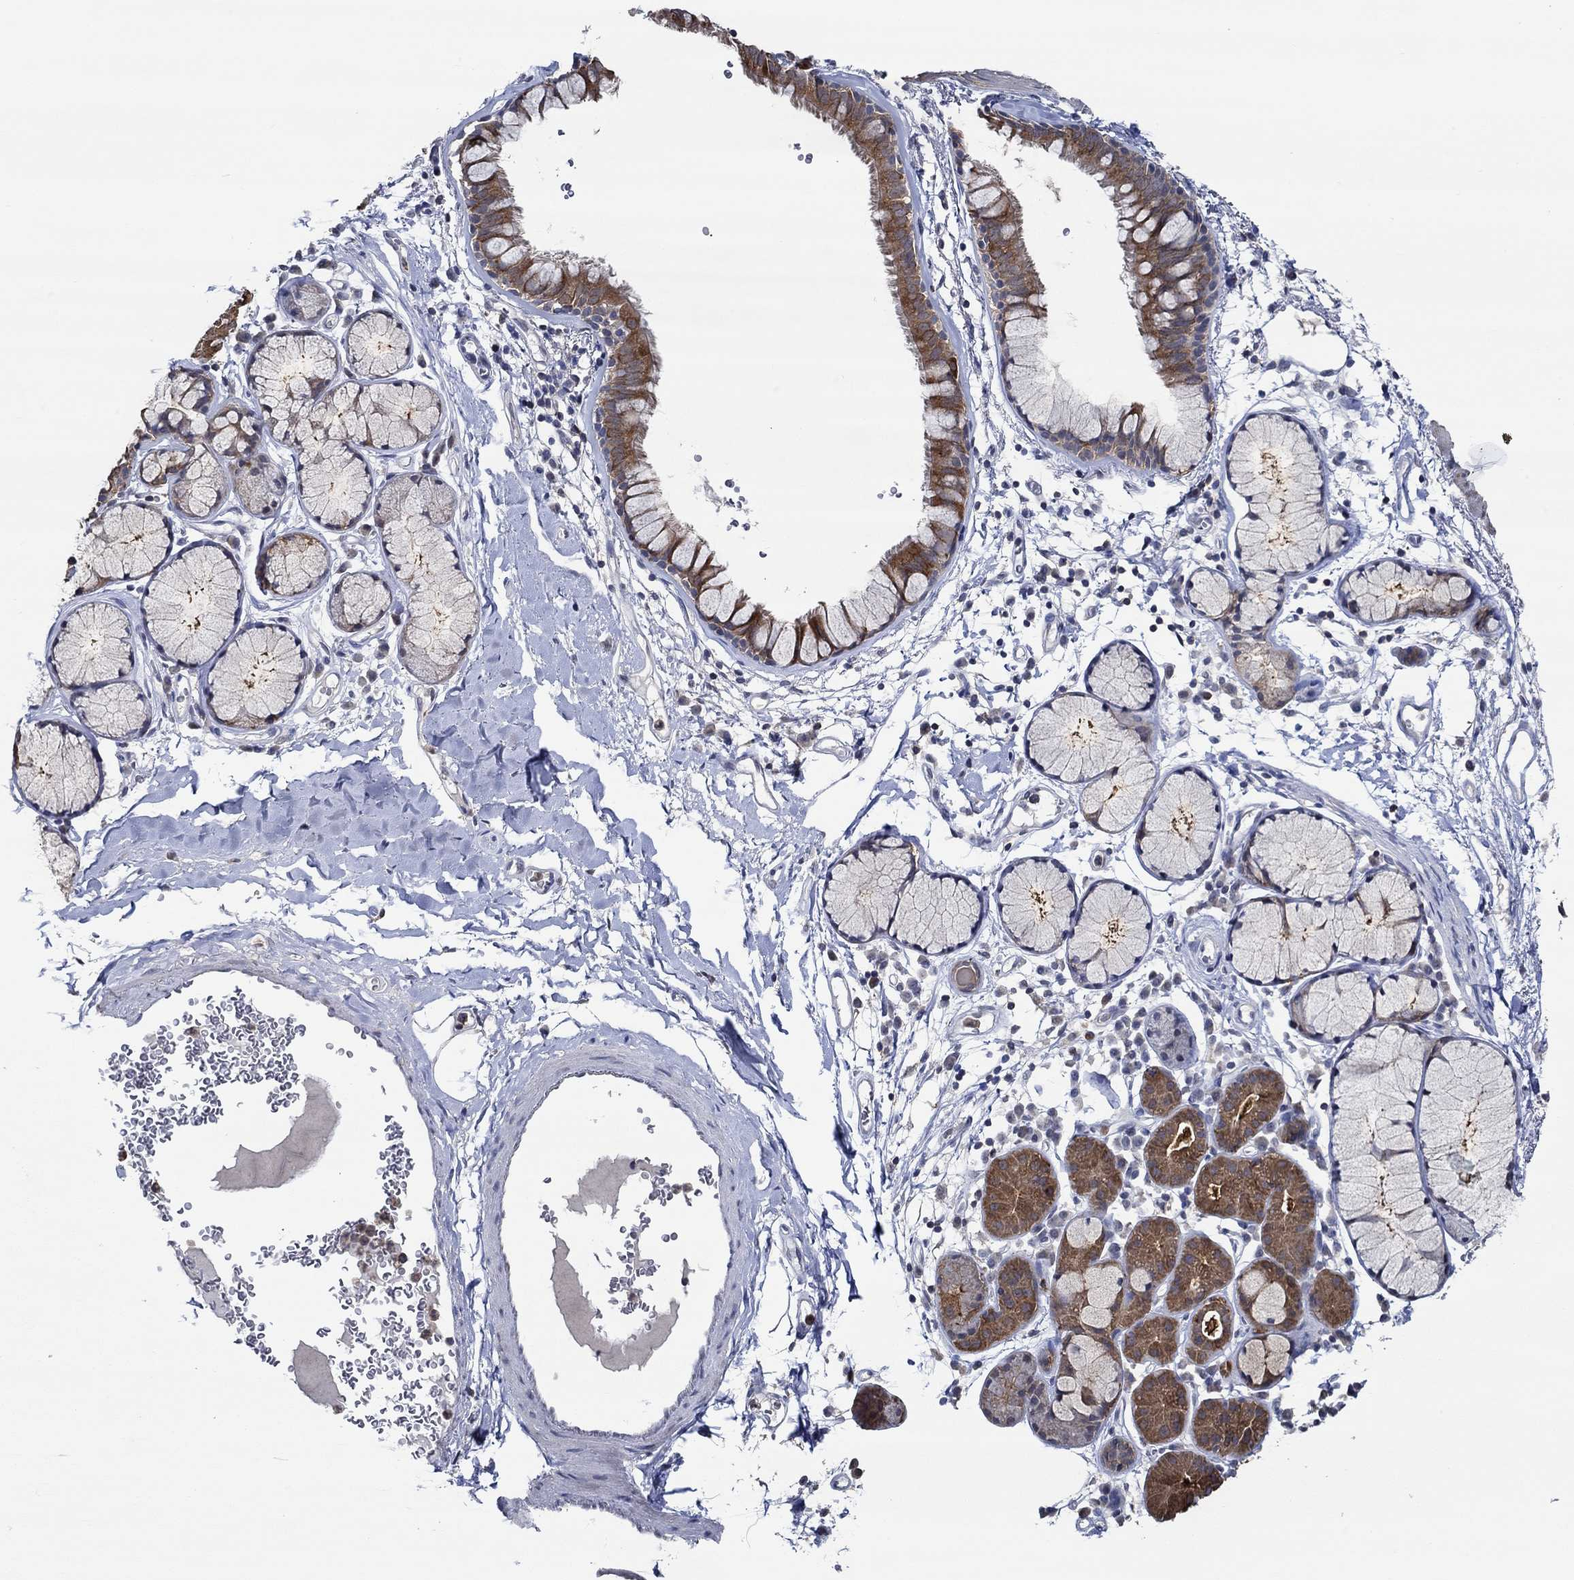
{"staining": {"intensity": "strong", "quantity": ">75%", "location": "cytoplasmic/membranous"}, "tissue": "bronchus", "cell_type": "Respiratory epithelial cells", "image_type": "normal", "snomed": [{"axis": "morphology", "description": "Normal tissue, NOS"}, {"axis": "morphology", "description": "Squamous cell carcinoma, NOS"}, {"axis": "topography", "description": "Cartilage tissue"}, {"axis": "topography", "description": "Bronchus"}], "caption": "Bronchus stained with a brown dye reveals strong cytoplasmic/membranous positive positivity in about >75% of respiratory epithelial cells.", "gene": "DACT1", "patient": {"sex": "male", "age": 72}}